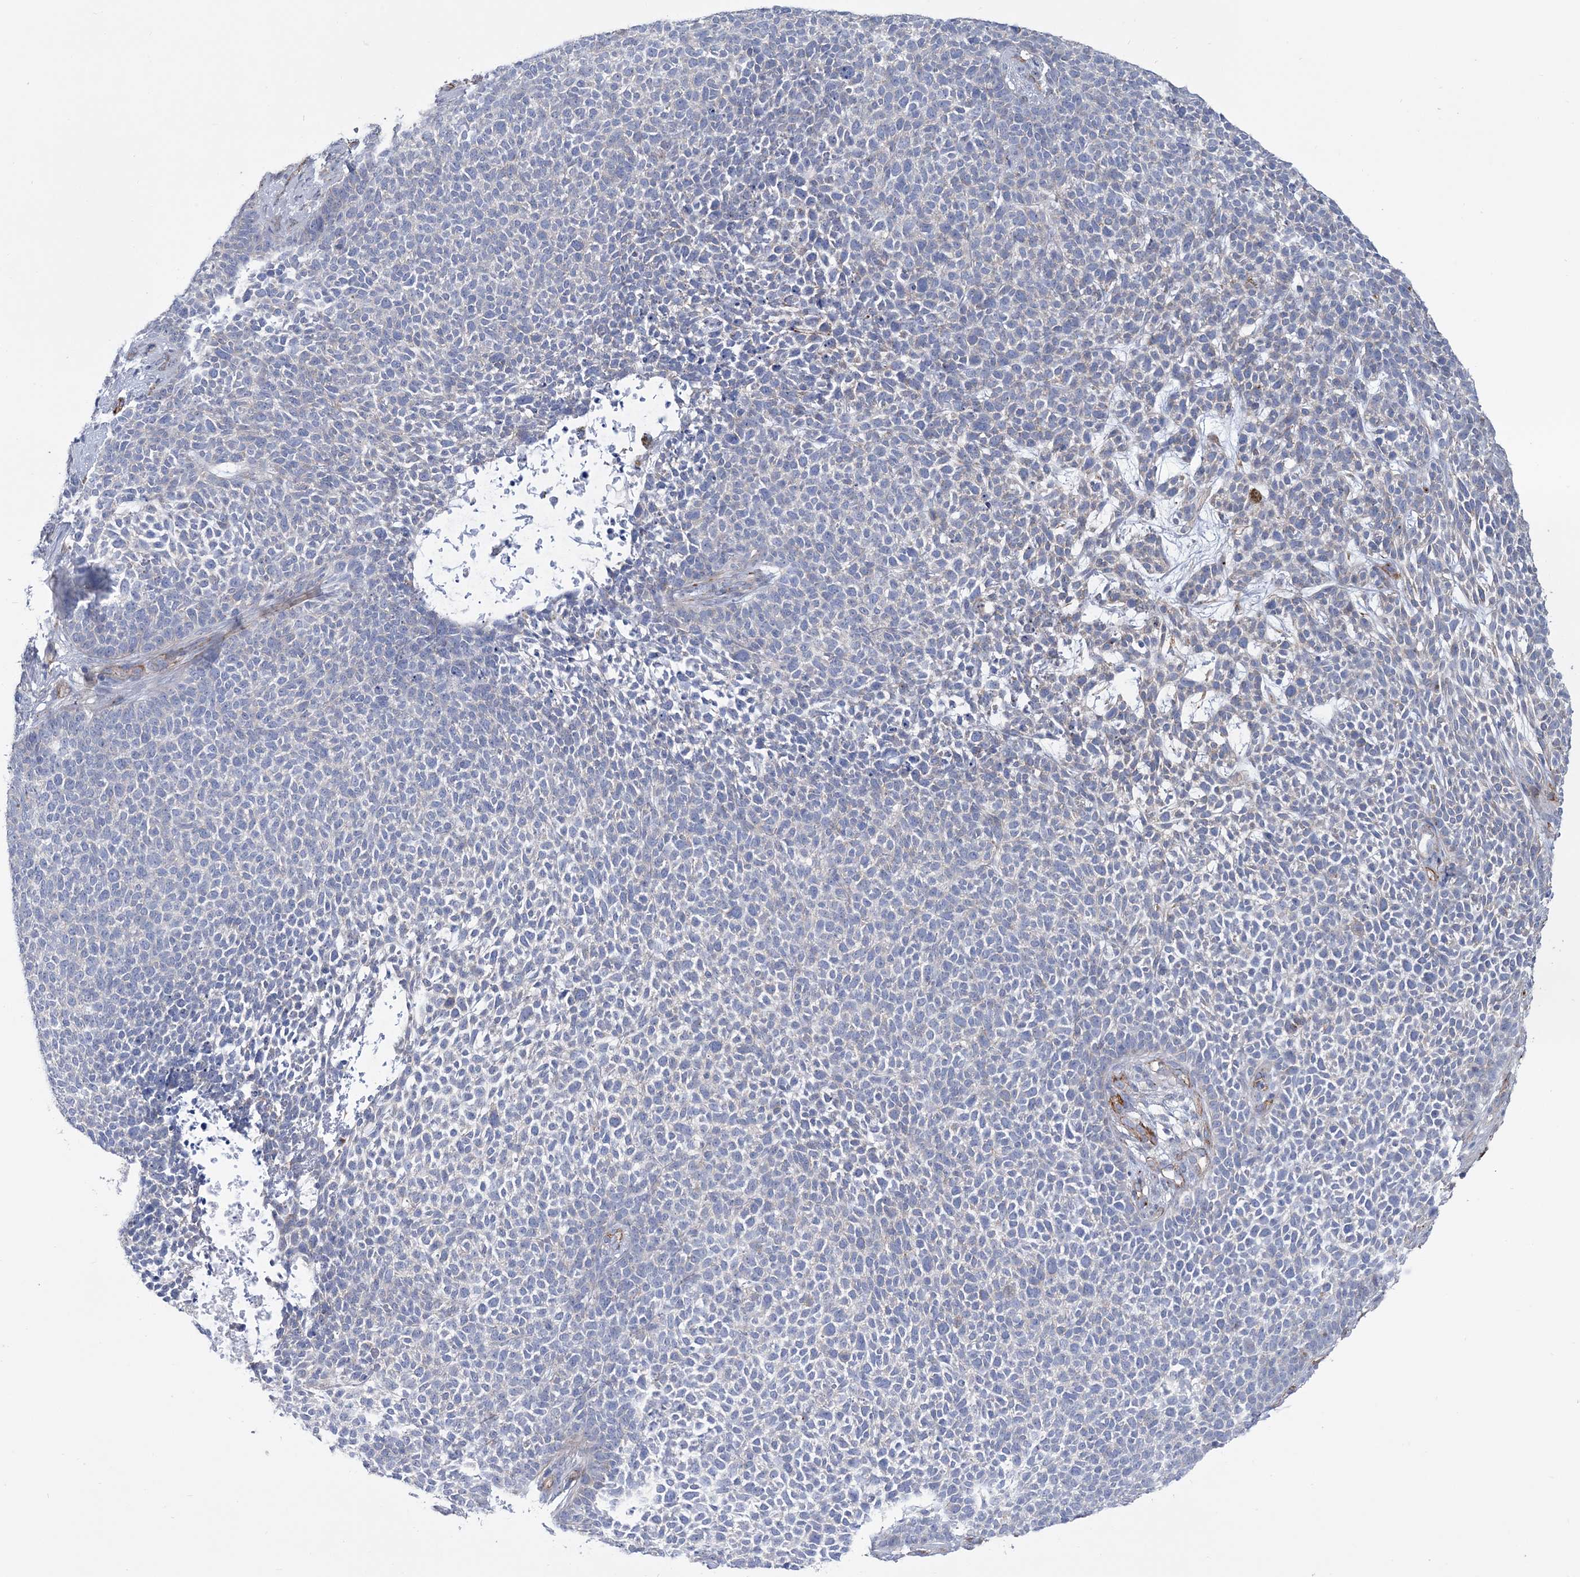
{"staining": {"intensity": "negative", "quantity": "none", "location": "none"}, "tissue": "skin cancer", "cell_type": "Tumor cells", "image_type": "cancer", "snomed": [{"axis": "morphology", "description": "Basal cell carcinoma"}, {"axis": "topography", "description": "Skin"}], "caption": "DAB (3,3'-diaminobenzidine) immunohistochemical staining of human skin cancer (basal cell carcinoma) reveals no significant positivity in tumor cells.", "gene": "RAB11FIP5", "patient": {"sex": "female", "age": 84}}